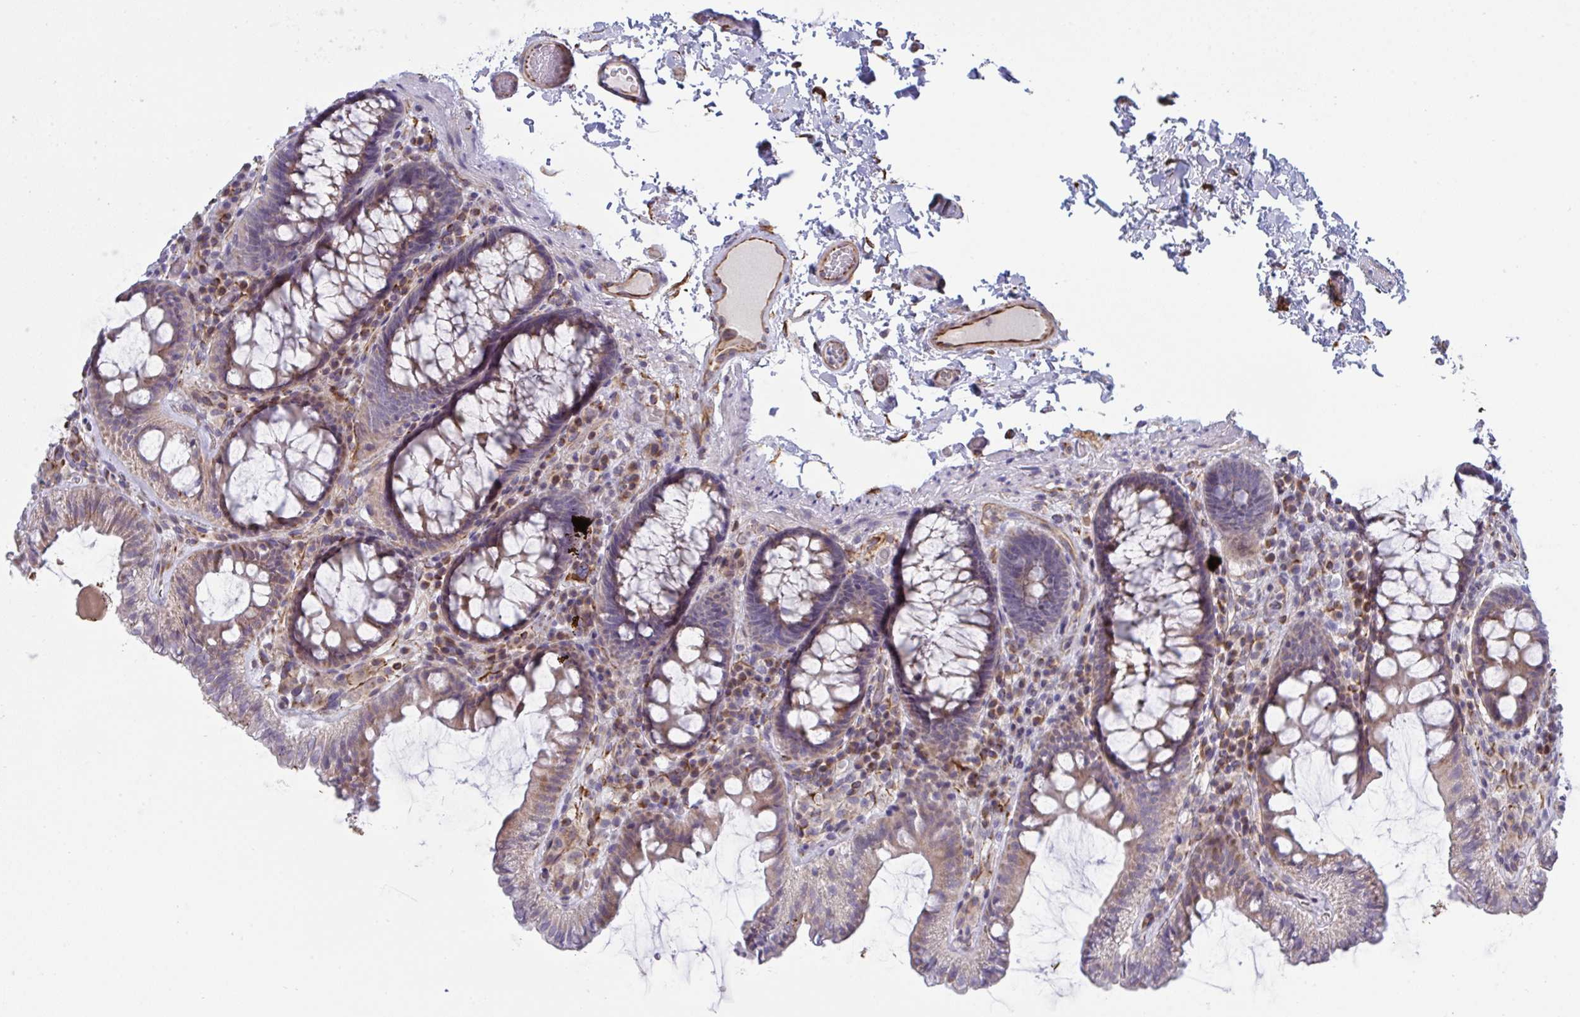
{"staining": {"intensity": "moderate", "quantity": ">75%", "location": "cytoplasmic/membranous"}, "tissue": "colon", "cell_type": "Endothelial cells", "image_type": "normal", "snomed": [{"axis": "morphology", "description": "Normal tissue, NOS"}, {"axis": "topography", "description": "Colon"}, {"axis": "topography", "description": "Peripheral nerve tissue"}], "caption": "The histopathology image displays staining of benign colon, revealing moderate cytoplasmic/membranous protein expression (brown color) within endothelial cells.", "gene": "DCBLD1", "patient": {"sex": "male", "age": 84}}